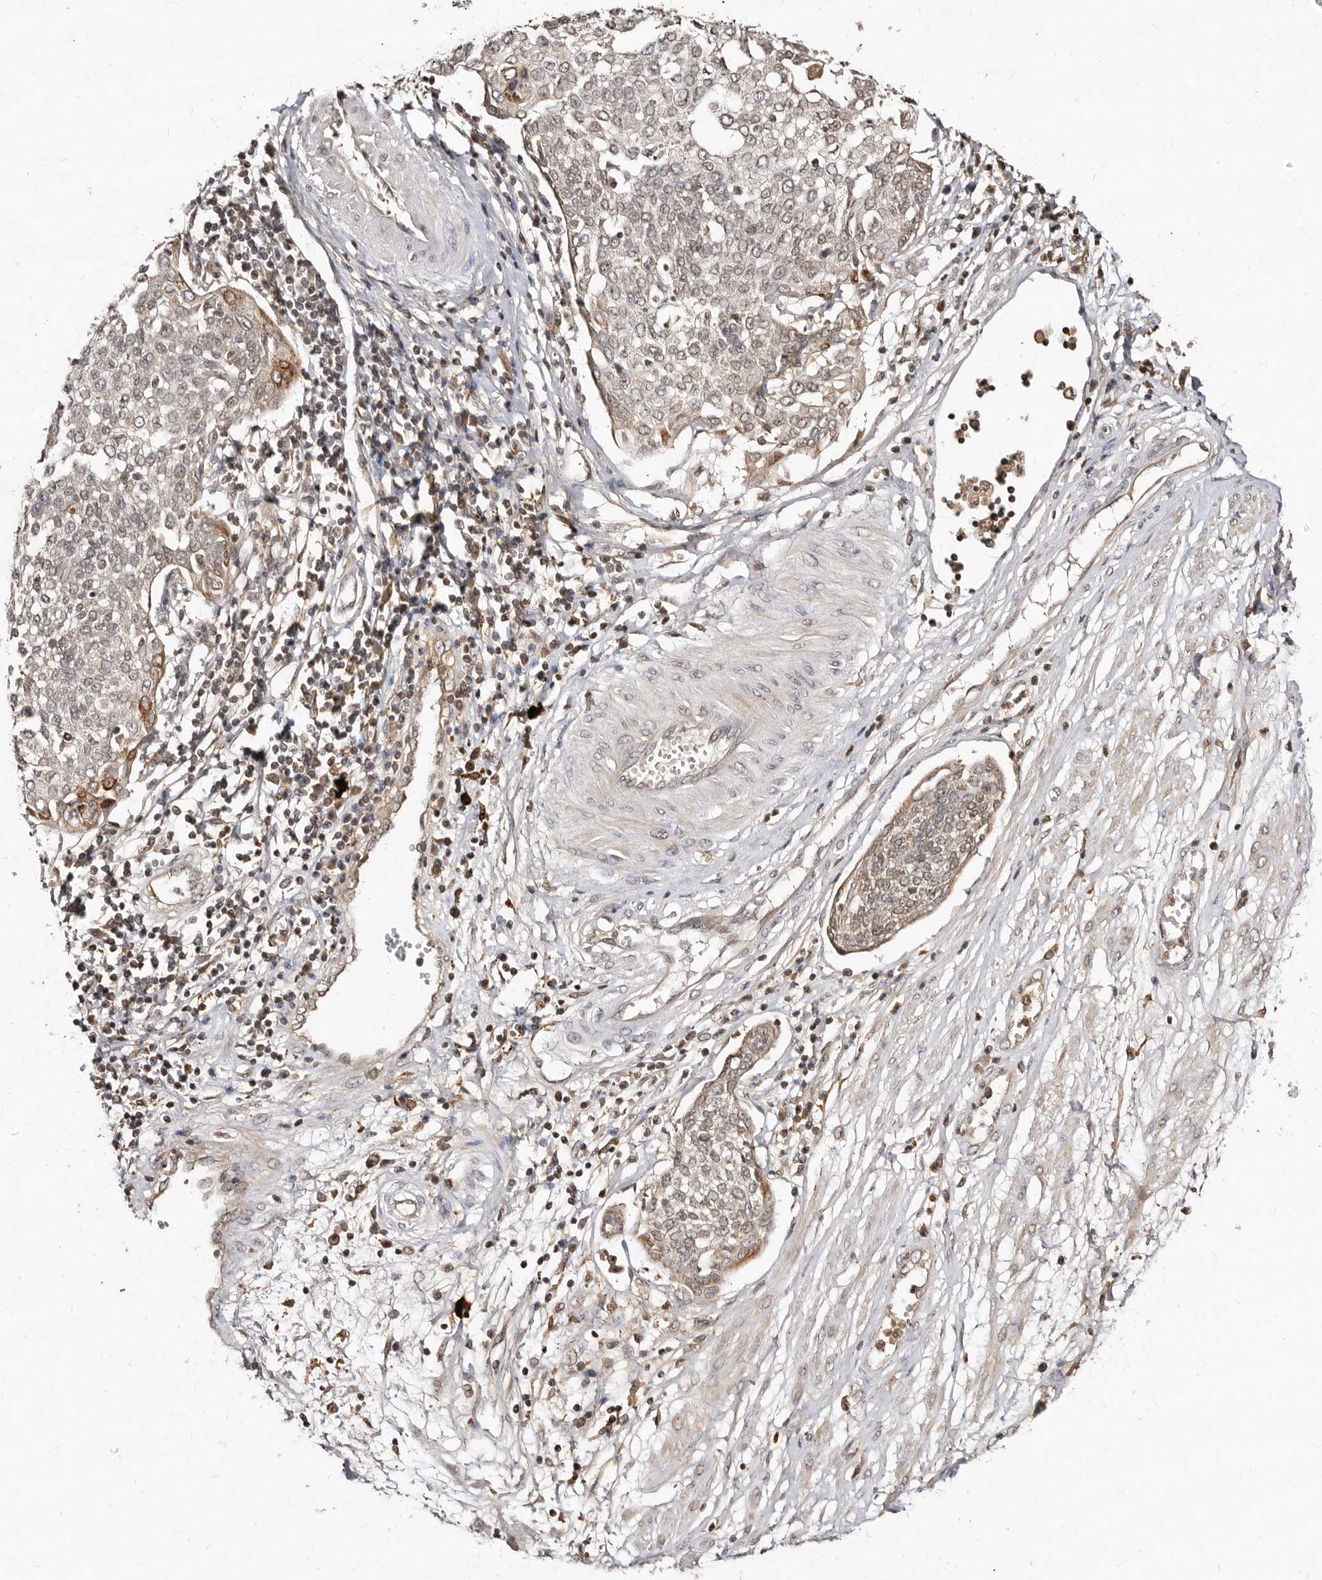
{"staining": {"intensity": "weak", "quantity": "25%-75%", "location": "cytoplasmic/membranous,nuclear"}, "tissue": "cervical cancer", "cell_type": "Tumor cells", "image_type": "cancer", "snomed": [{"axis": "morphology", "description": "Squamous cell carcinoma, NOS"}, {"axis": "topography", "description": "Cervix"}], "caption": "IHC histopathology image of neoplastic tissue: human squamous cell carcinoma (cervical) stained using IHC shows low levels of weak protein expression localized specifically in the cytoplasmic/membranous and nuclear of tumor cells, appearing as a cytoplasmic/membranous and nuclear brown color.", "gene": "LCORL", "patient": {"sex": "female", "age": 34}}